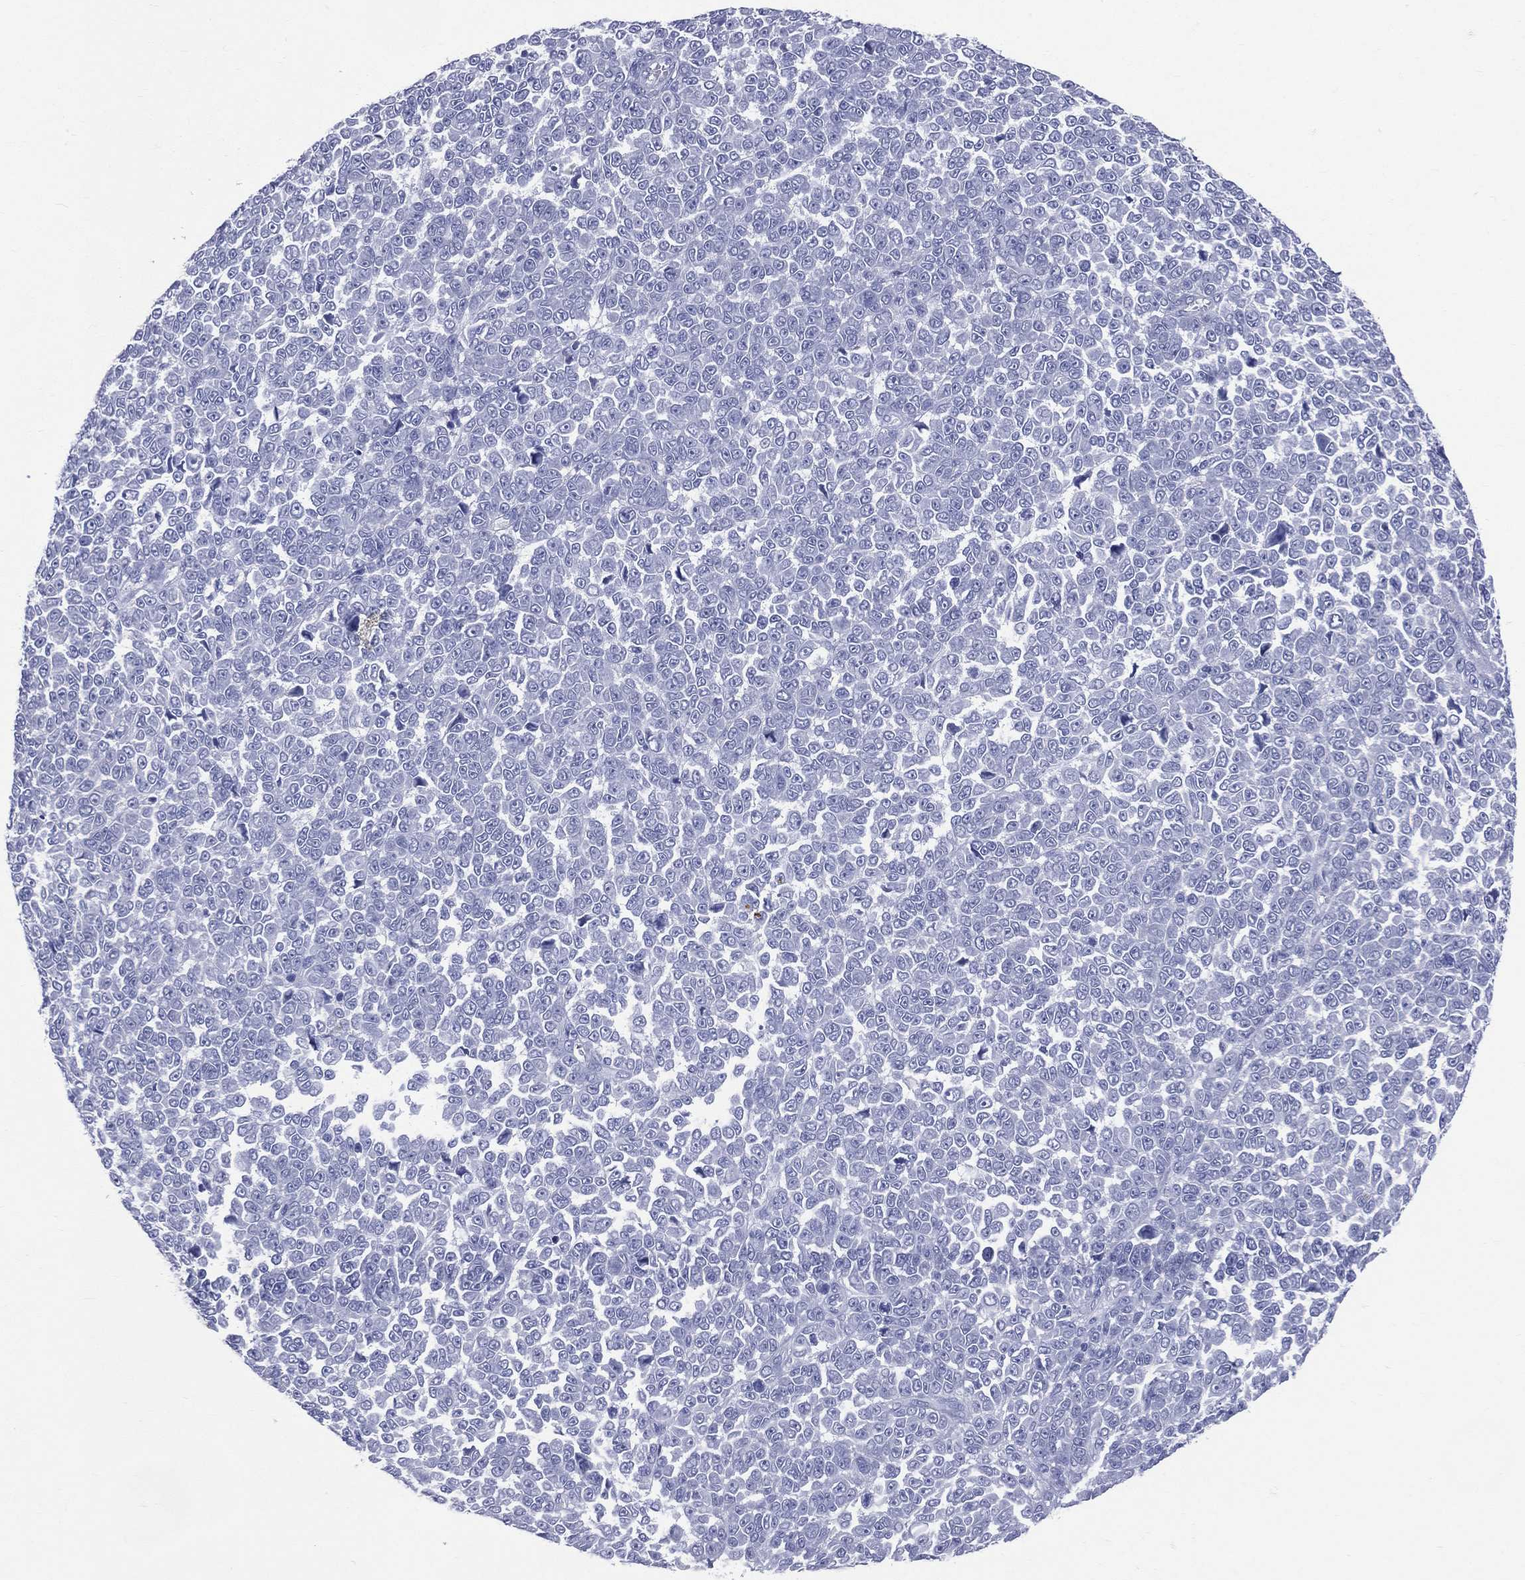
{"staining": {"intensity": "negative", "quantity": "none", "location": "none"}, "tissue": "melanoma", "cell_type": "Tumor cells", "image_type": "cancer", "snomed": [{"axis": "morphology", "description": "Malignant melanoma, NOS"}, {"axis": "topography", "description": "Skin"}], "caption": "Micrograph shows no significant protein positivity in tumor cells of melanoma.", "gene": "PGLYRP1", "patient": {"sex": "female", "age": 95}}